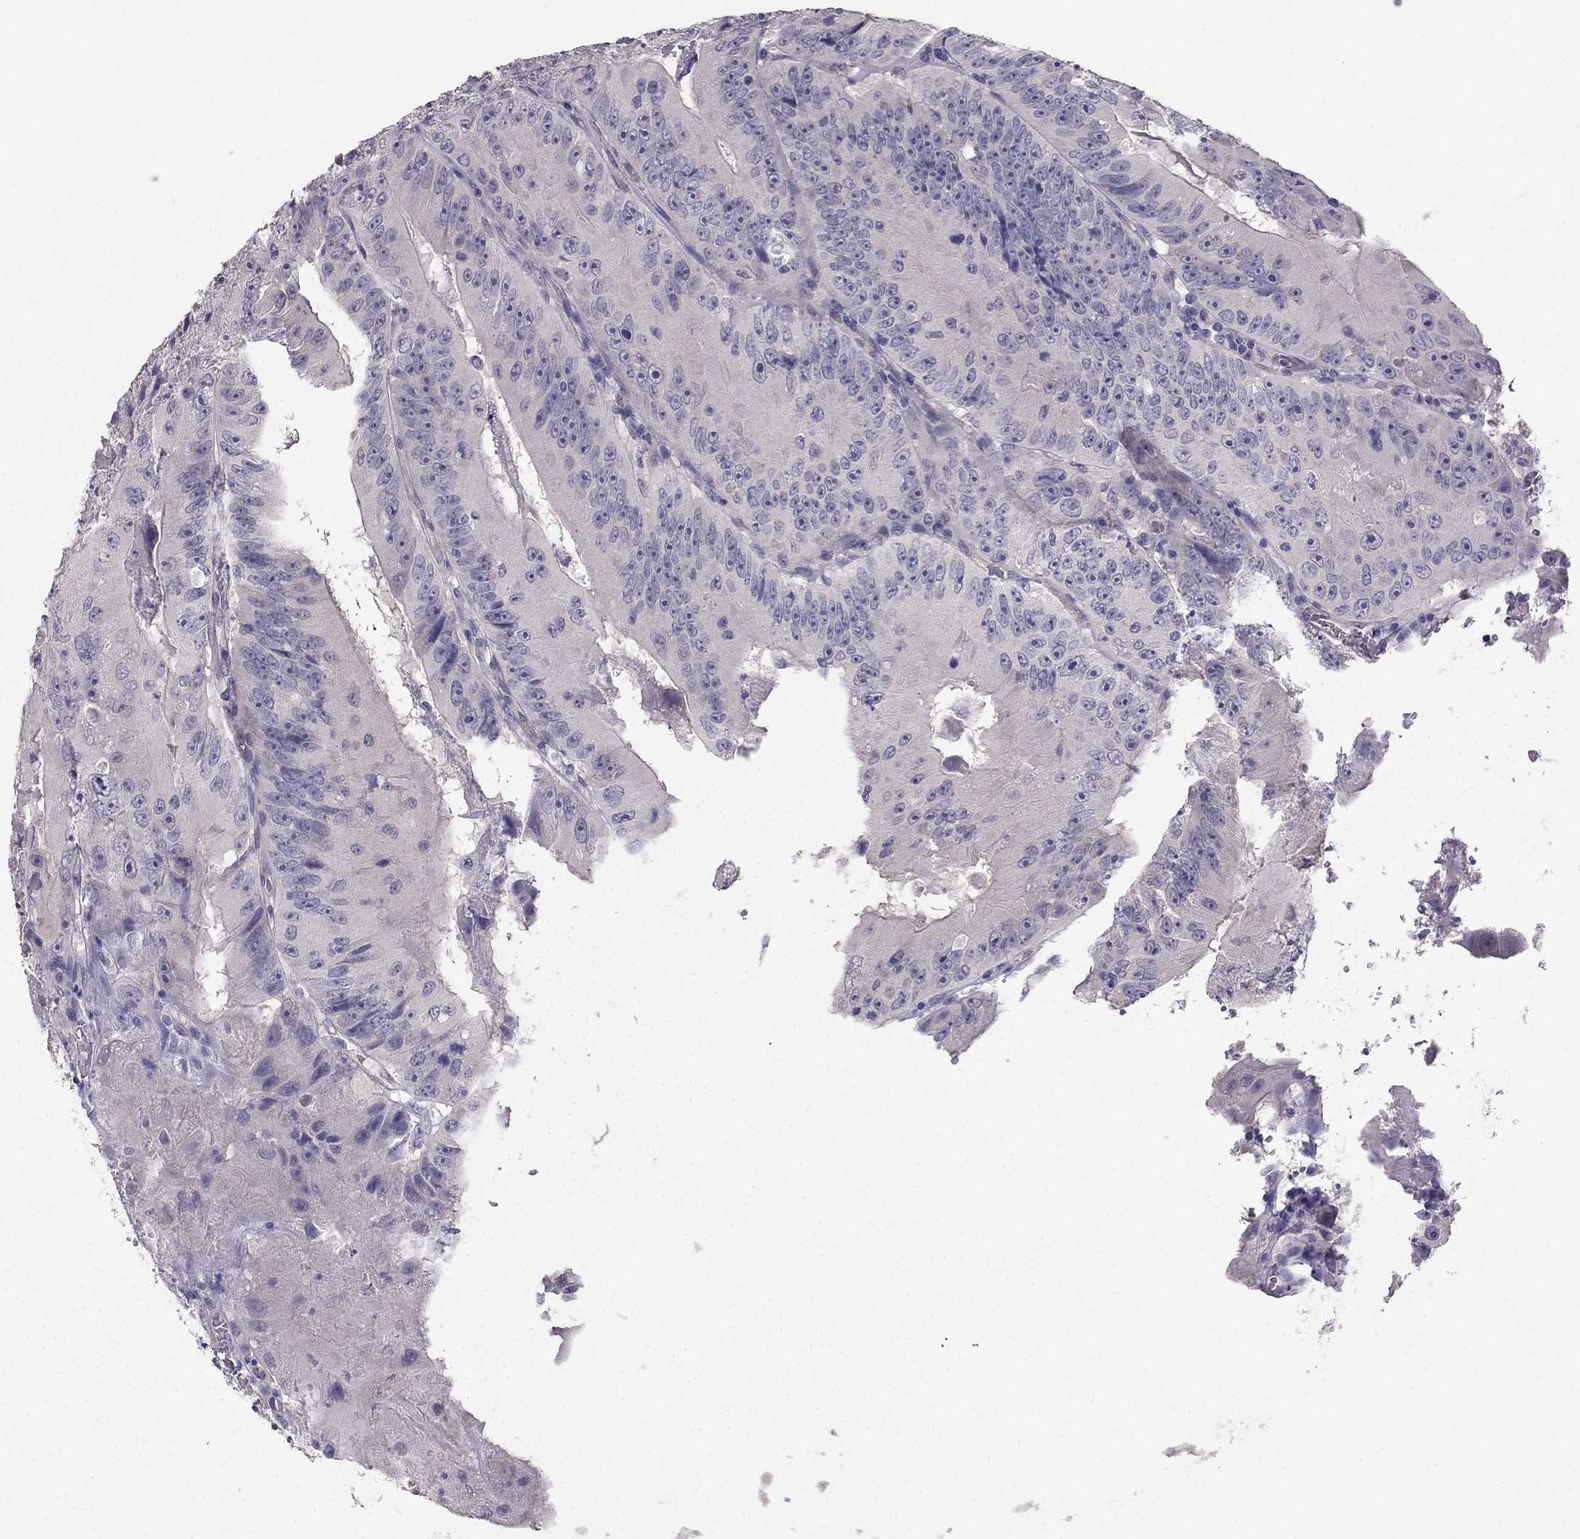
{"staining": {"intensity": "negative", "quantity": "none", "location": "none"}, "tissue": "colorectal cancer", "cell_type": "Tumor cells", "image_type": "cancer", "snomed": [{"axis": "morphology", "description": "Adenocarcinoma, NOS"}, {"axis": "topography", "description": "Colon"}], "caption": "High magnification brightfield microscopy of colorectal adenocarcinoma stained with DAB (3,3'-diaminobenzidine) (brown) and counterstained with hematoxylin (blue): tumor cells show no significant expression.", "gene": "HSFX1", "patient": {"sex": "female", "age": 86}}